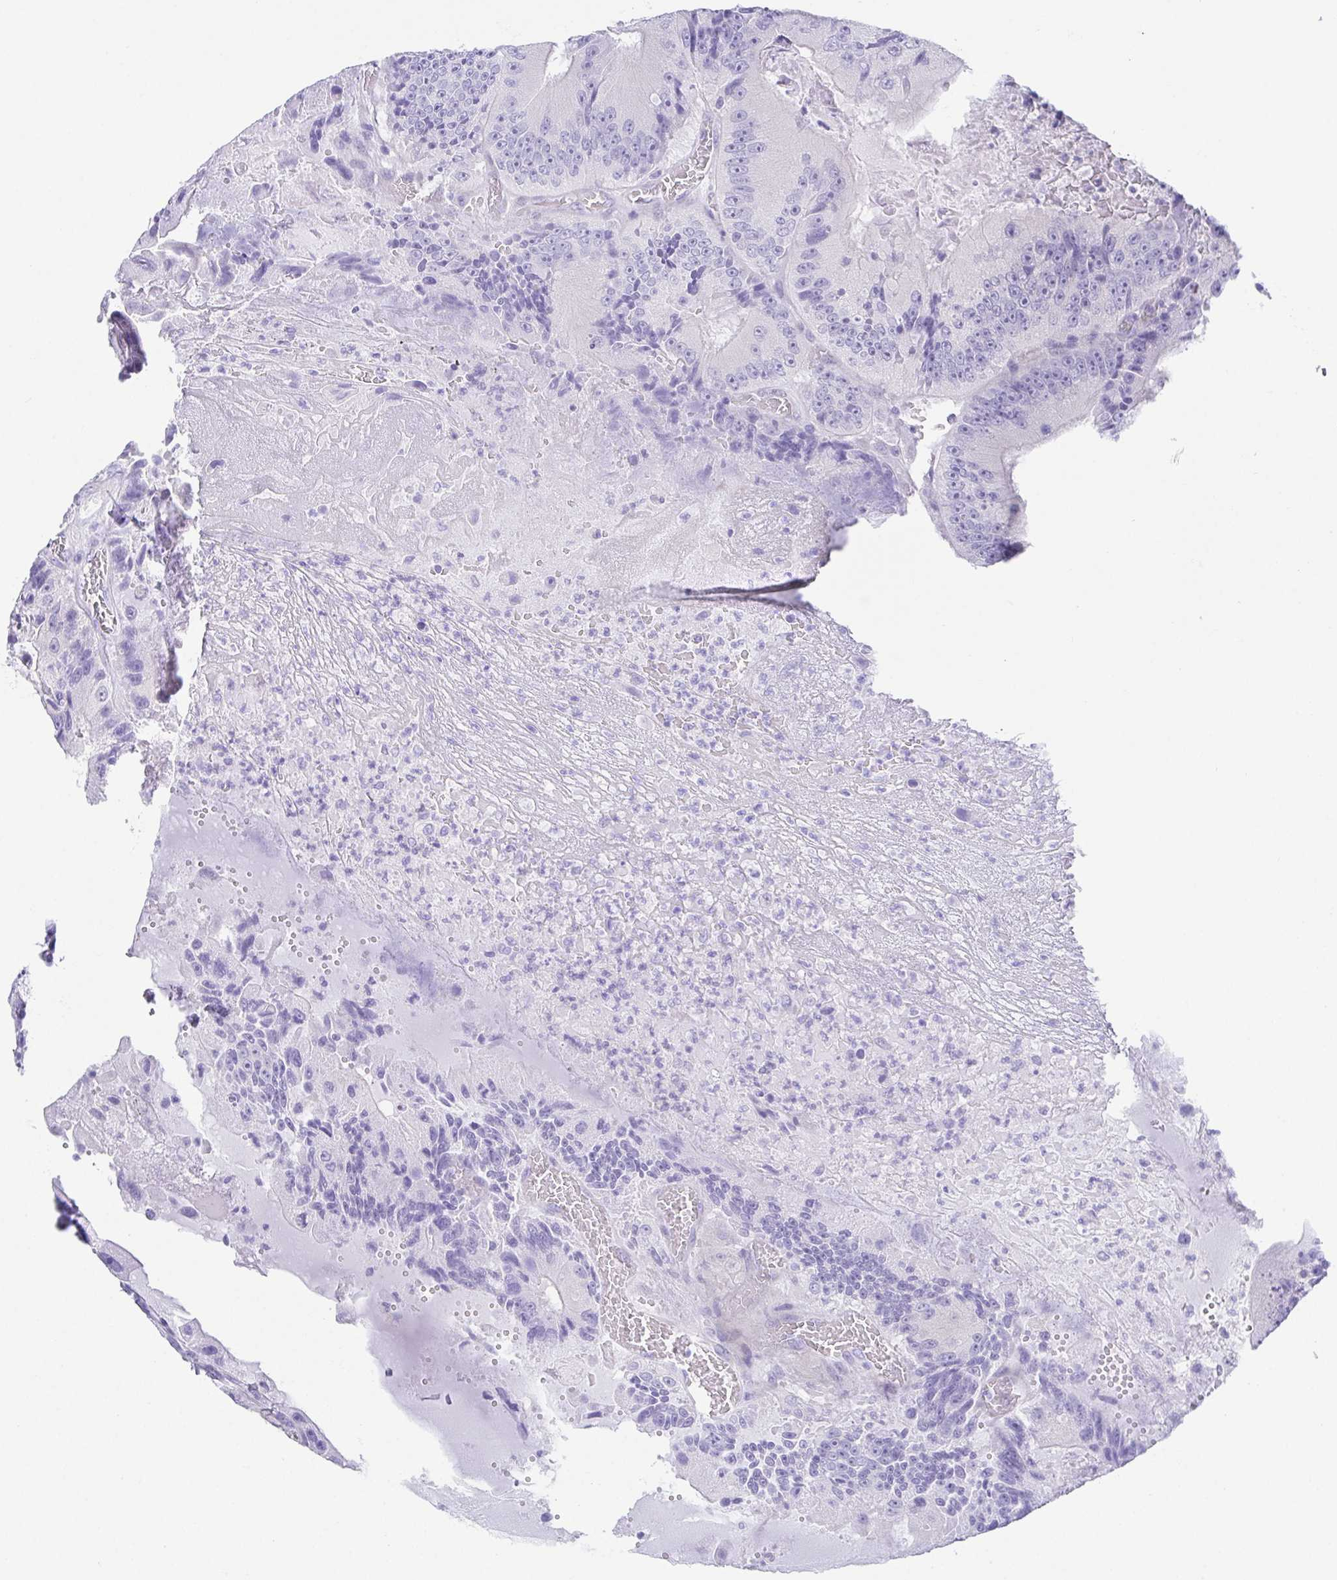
{"staining": {"intensity": "negative", "quantity": "none", "location": "none"}, "tissue": "colorectal cancer", "cell_type": "Tumor cells", "image_type": "cancer", "snomed": [{"axis": "morphology", "description": "Adenocarcinoma, NOS"}, {"axis": "topography", "description": "Colon"}], "caption": "Protein analysis of colorectal cancer exhibits no significant positivity in tumor cells.", "gene": "LUZP4", "patient": {"sex": "female", "age": 86}}